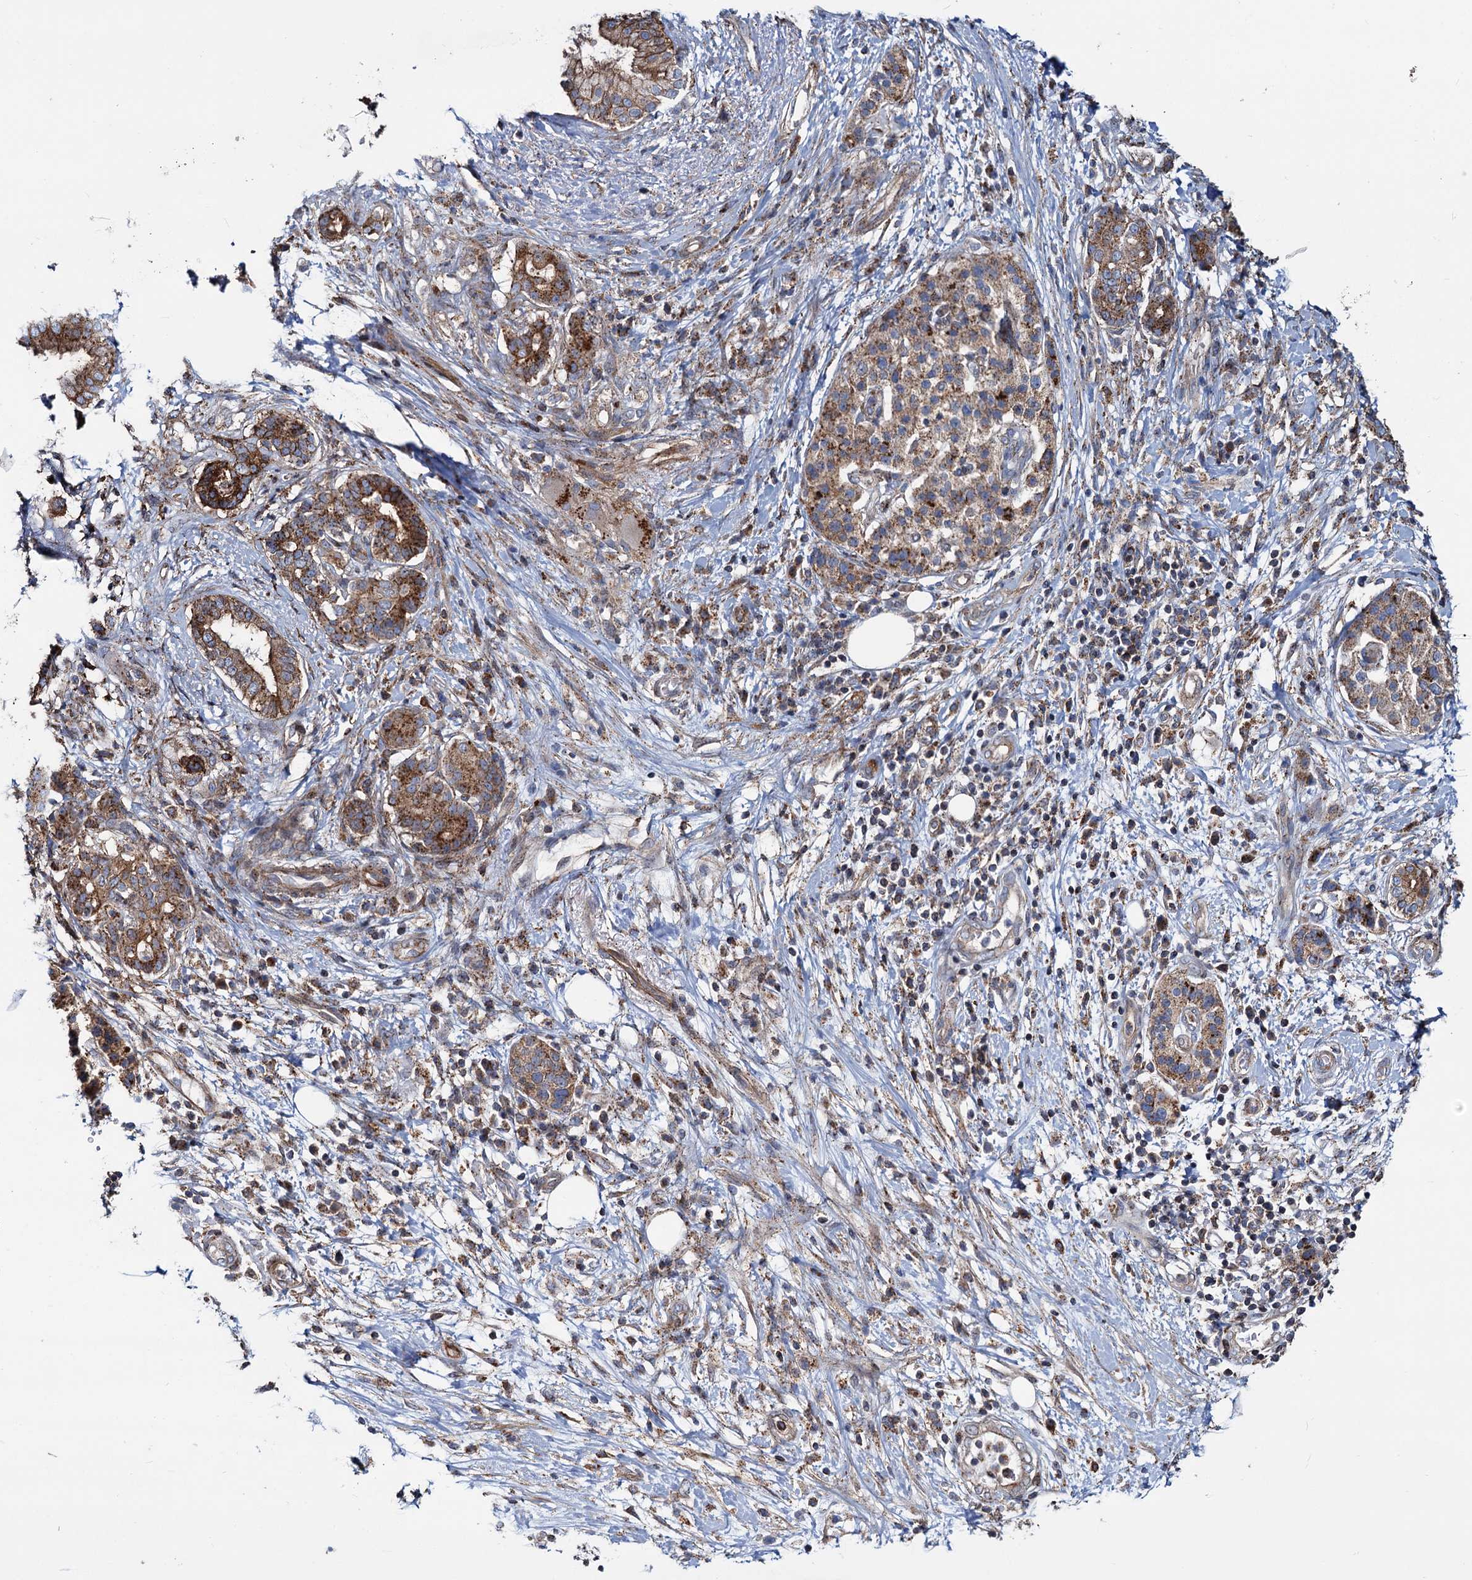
{"staining": {"intensity": "moderate", "quantity": ">75%", "location": "cytoplasmic/membranous"}, "tissue": "pancreatic cancer", "cell_type": "Tumor cells", "image_type": "cancer", "snomed": [{"axis": "morphology", "description": "Adenocarcinoma, NOS"}, {"axis": "topography", "description": "Pancreas"}], "caption": "A brown stain labels moderate cytoplasmic/membranous staining of a protein in adenocarcinoma (pancreatic) tumor cells.", "gene": "PSEN1", "patient": {"sex": "female", "age": 73}}